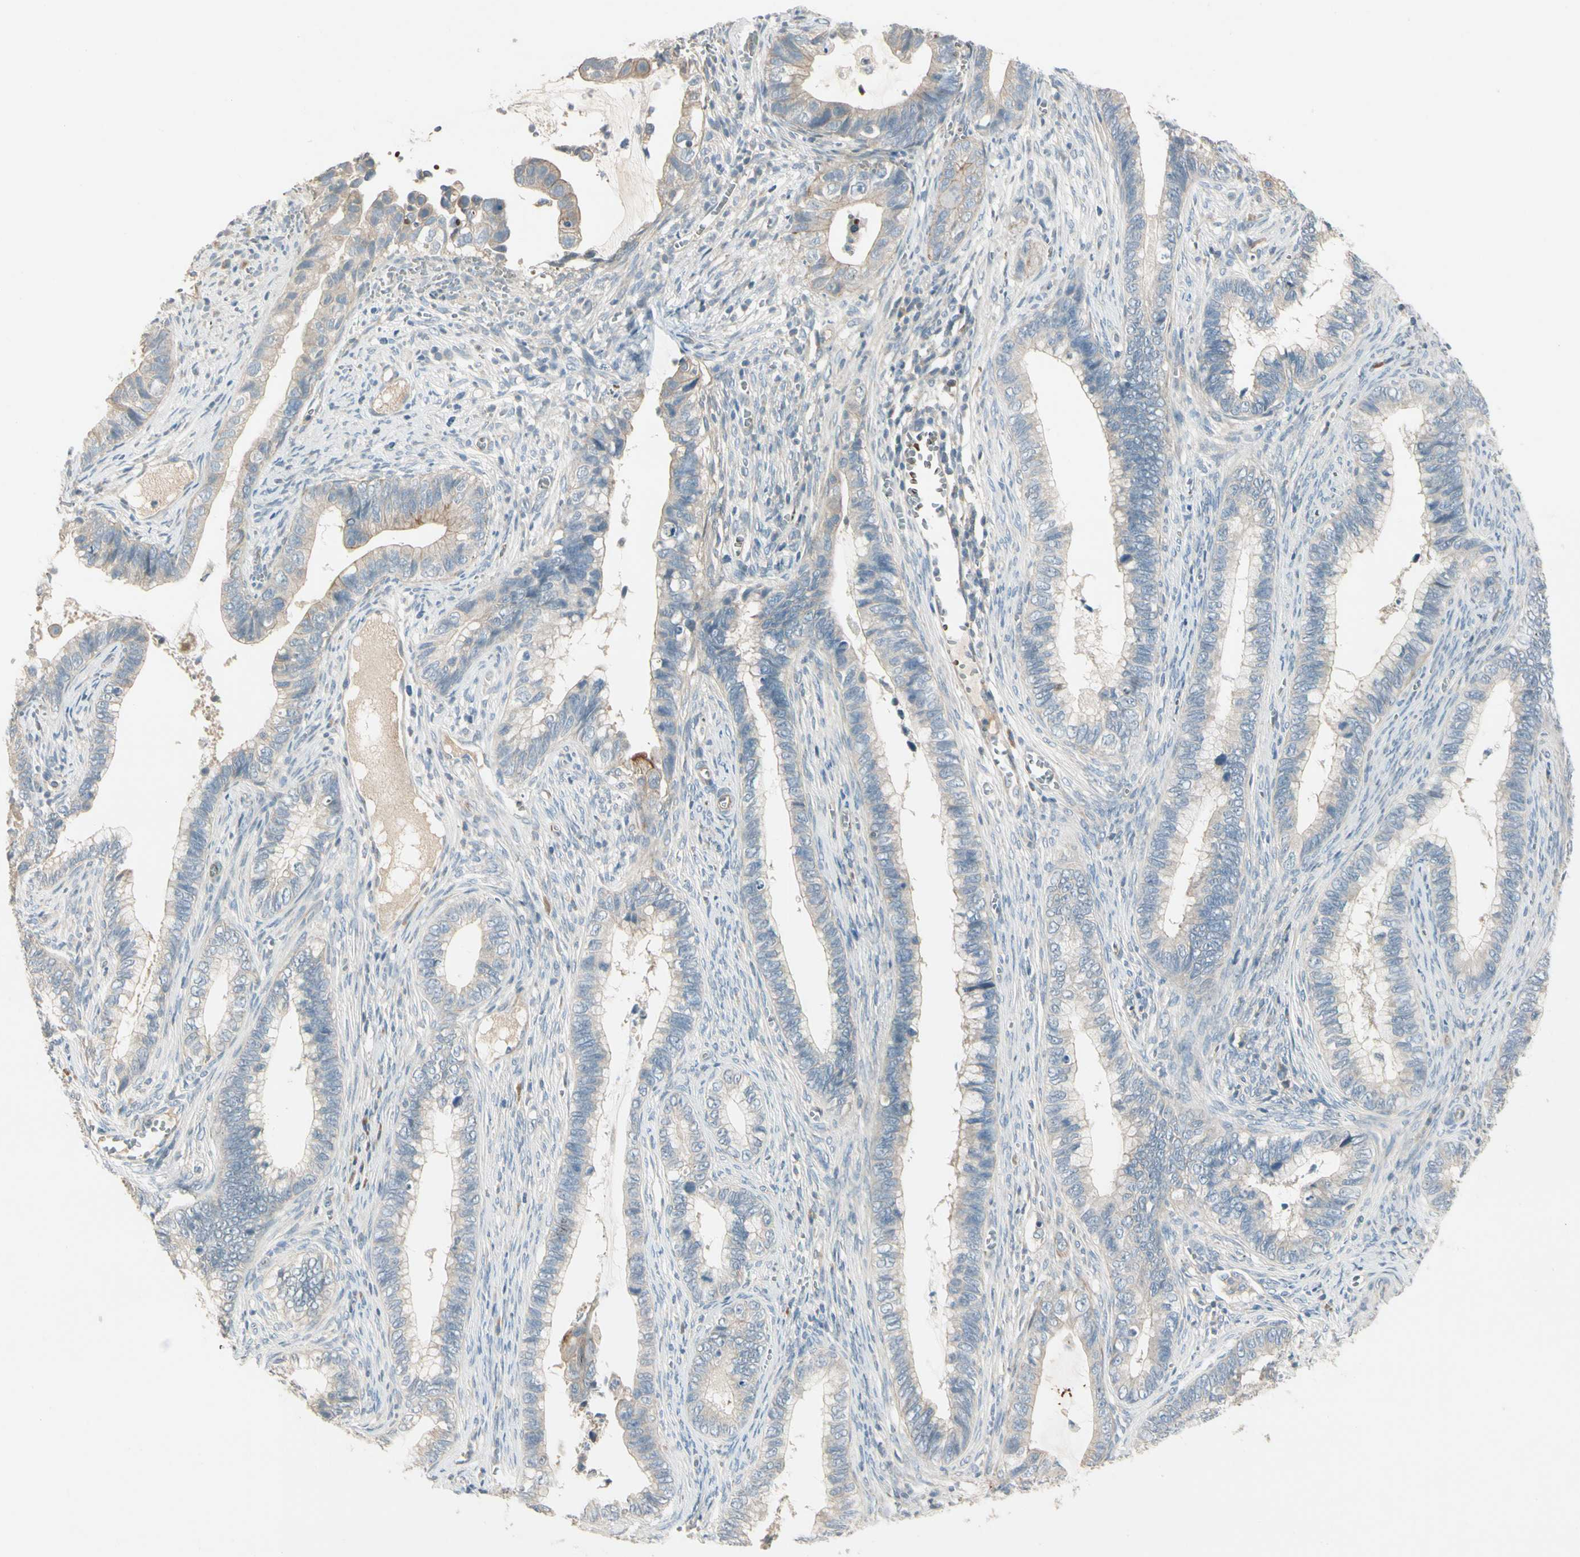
{"staining": {"intensity": "weak", "quantity": "<25%", "location": "cytoplasmic/membranous"}, "tissue": "cervical cancer", "cell_type": "Tumor cells", "image_type": "cancer", "snomed": [{"axis": "morphology", "description": "Adenocarcinoma, NOS"}, {"axis": "topography", "description": "Cervix"}], "caption": "Immunohistochemical staining of human adenocarcinoma (cervical) demonstrates no significant expression in tumor cells. The staining was performed using DAB (3,3'-diaminobenzidine) to visualize the protein expression in brown, while the nuclei were stained in blue with hematoxylin (Magnification: 20x).", "gene": "PPP3CB", "patient": {"sex": "female", "age": 44}}